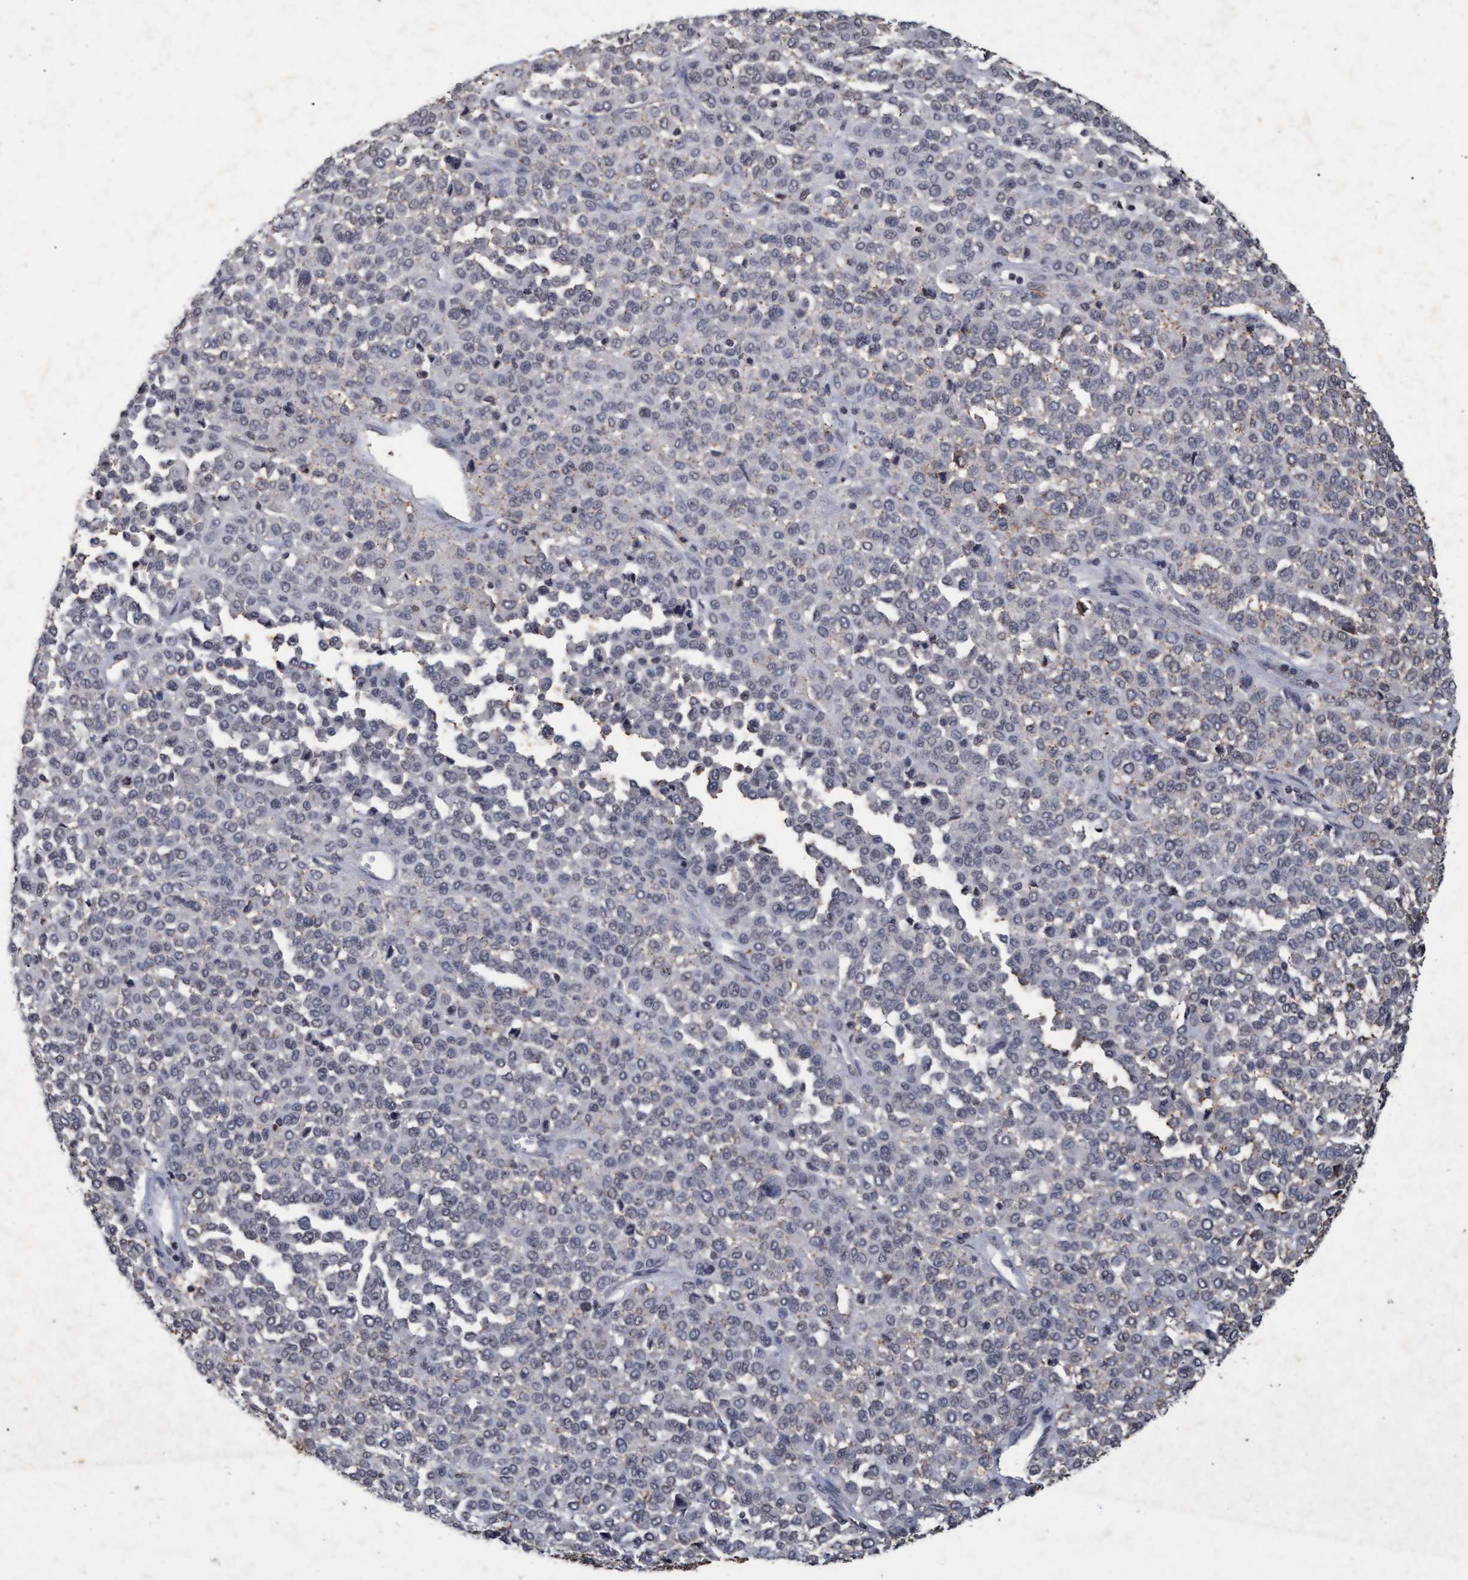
{"staining": {"intensity": "negative", "quantity": "none", "location": "none"}, "tissue": "melanoma", "cell_type": "Tumor cells", "image_type": "cancer", "snomed": [{"axis": "morphology", "description": "Malignant melanoma, Metastatic site"}, {"axis": "topography", "description": "Pancreas"}], "caption": "There is no significant expression in tumor cells of melanoma.", "gene": "GALC", "patient": {"sex": "female", "age": 30}}